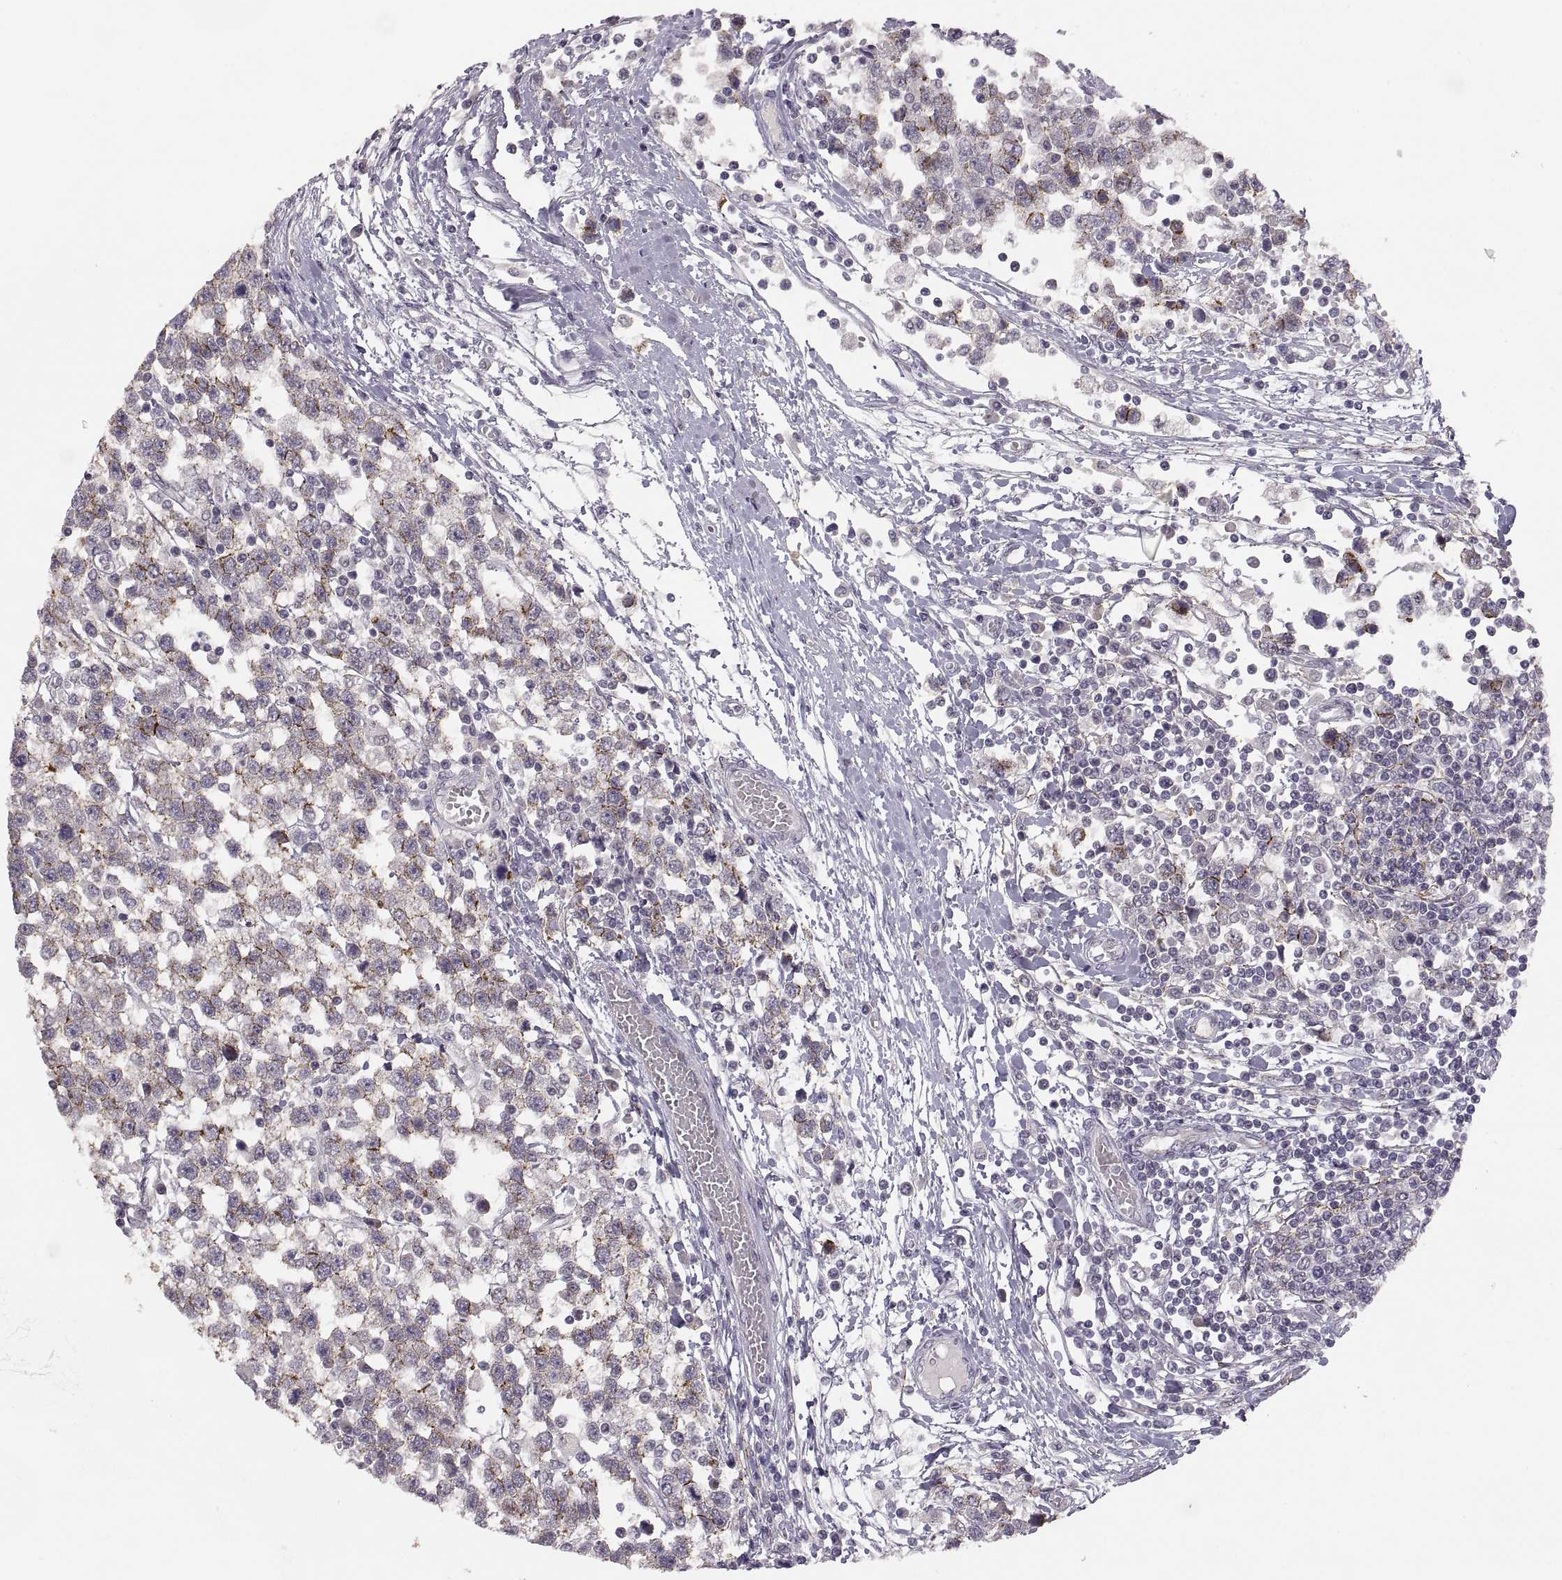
{"staining": {"intensity": "strong", "quantity": "25%-75%", "location": "cytoplasmic/membranous"}, "tissue": "testis cancer", "cell_type": "Tumor cells", "image_type": "cancer", "snomed": [{"axis": "morphology", "description": "Seminoma, NOS"}, {"axis": "topography", "description": "Testis"}], "caption": "Seminoma (testis) stained for a protein (brown) shows strong cytoplasmic/membranous positive positivity in about 25%-75% of tumor cells.", "gene": "CDH2", "patient": {"sex": "male", "age": 34}}